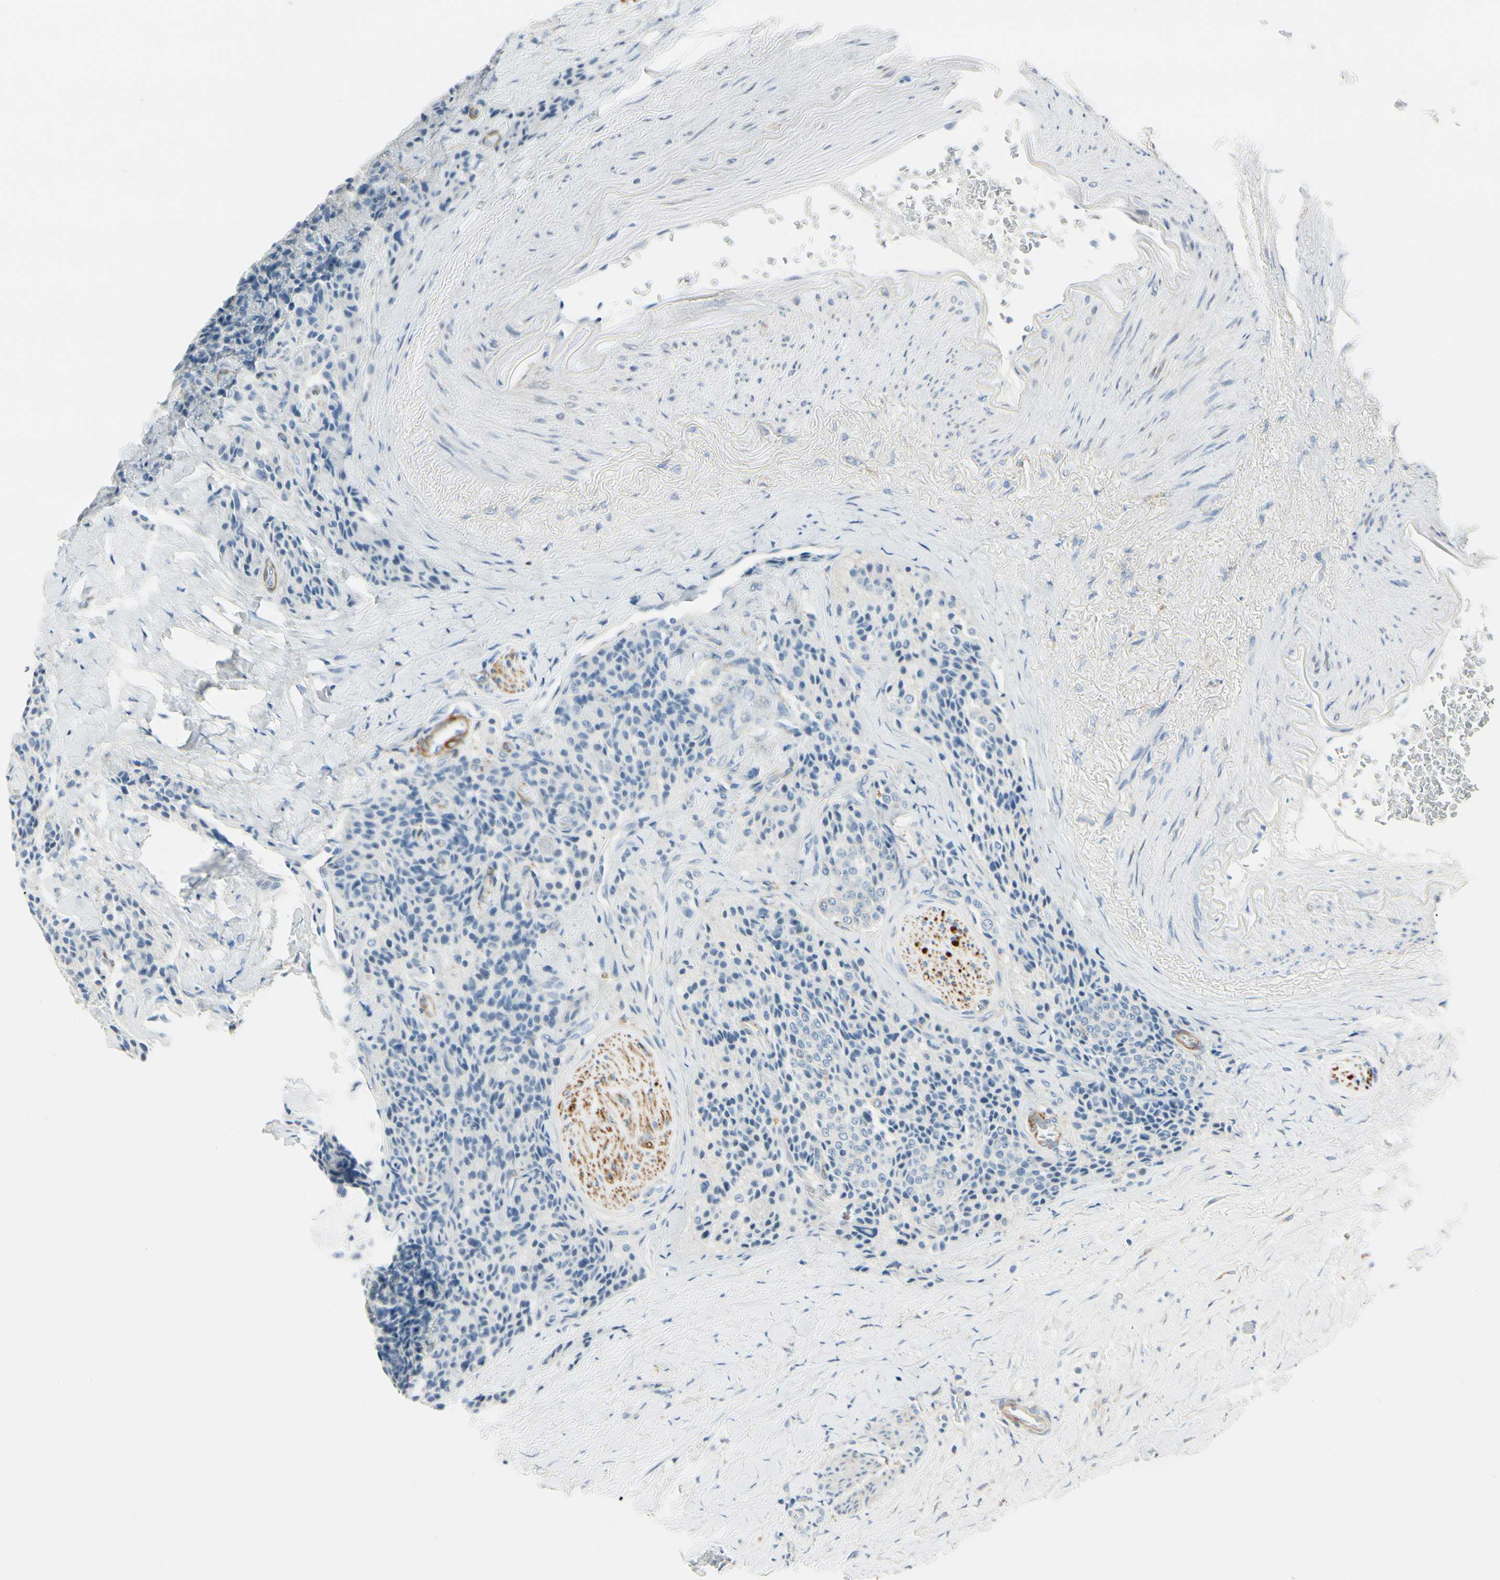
{"staining": {"intensity": "negative", "quantity": "none", "location": "none"}, "tissue": "carcinoid", "cell_type": "Tumor cells", "image_type": "cancer", "snomed": [{"axis": "morphology", "description": "Carcinoid, malignant, NOS"}, {"axis": "topography", "description": "Colon"}], "caption": "Tumor cells show no significant expression in carcinoid (malignant).", "gene": "AMPH", "patient": {"sex": "female", "age": 61}}